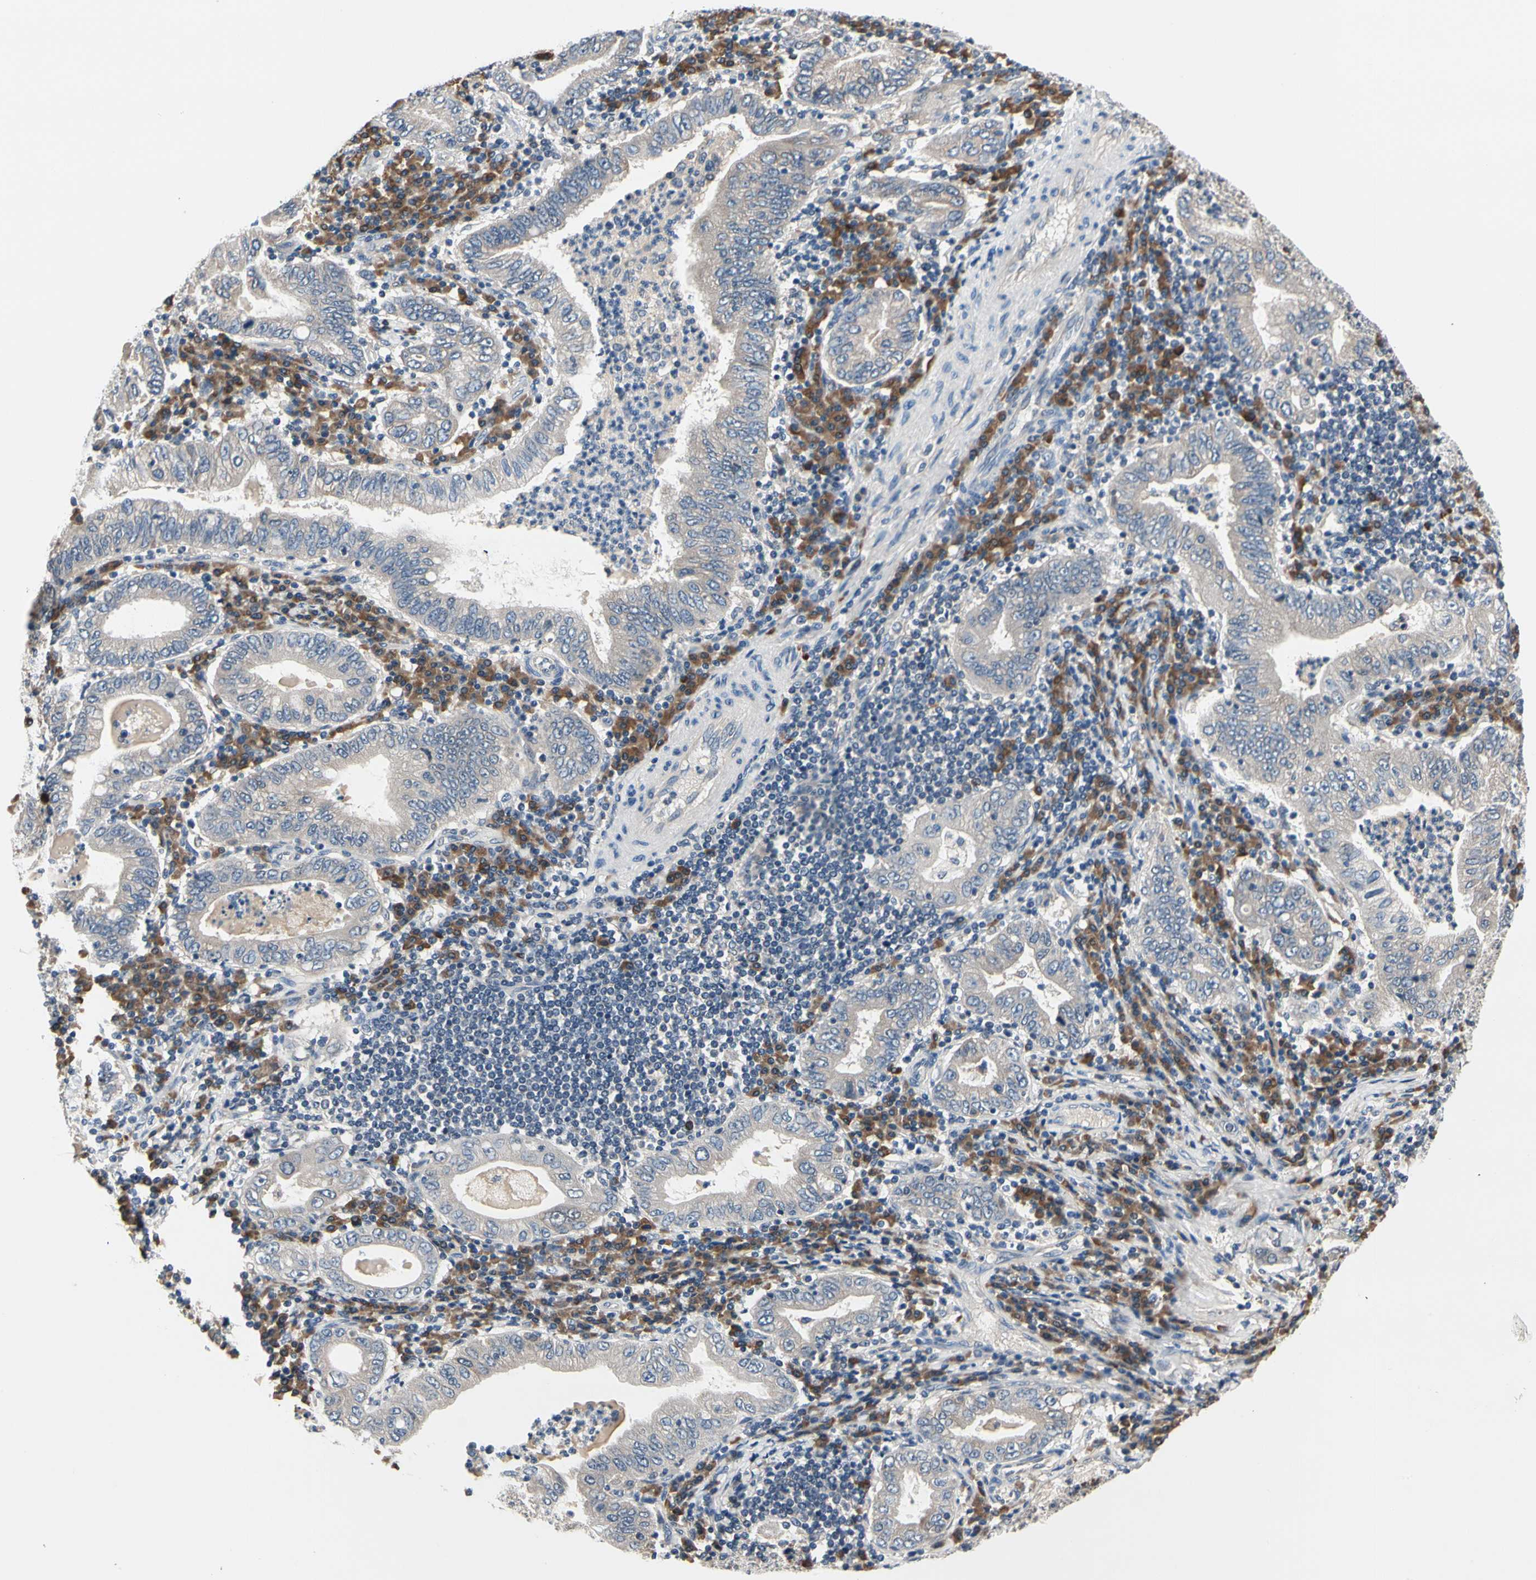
{"staining": {"intensity": "weak", "quantity": "25%-75%", "location": "cytoplasmic/membranous"}, "tissue": "stomach cancer", "cell_type": "Tumor cells", "image_type": "cancer", "snomed": [{"axis": "morphology", "description": "Normal tissue, NOS"}, {"axis": "morphology", "description": "Adenocarcinoma, NOS"}, {"axis": "topography", "description": "Esophagus"}, {"axis": "topography", "description": "Stomach, upper"}, {"axis": "topography", "description": "Peripheral nerve tissue"}], "caption": "A brown stain highlights weak cytoplasmic/membranous staining of a protein in stomach adenocarcinoma tumor cells.", "gene": "SELENOK", "patient": {"sex": "male", "age": 62}}